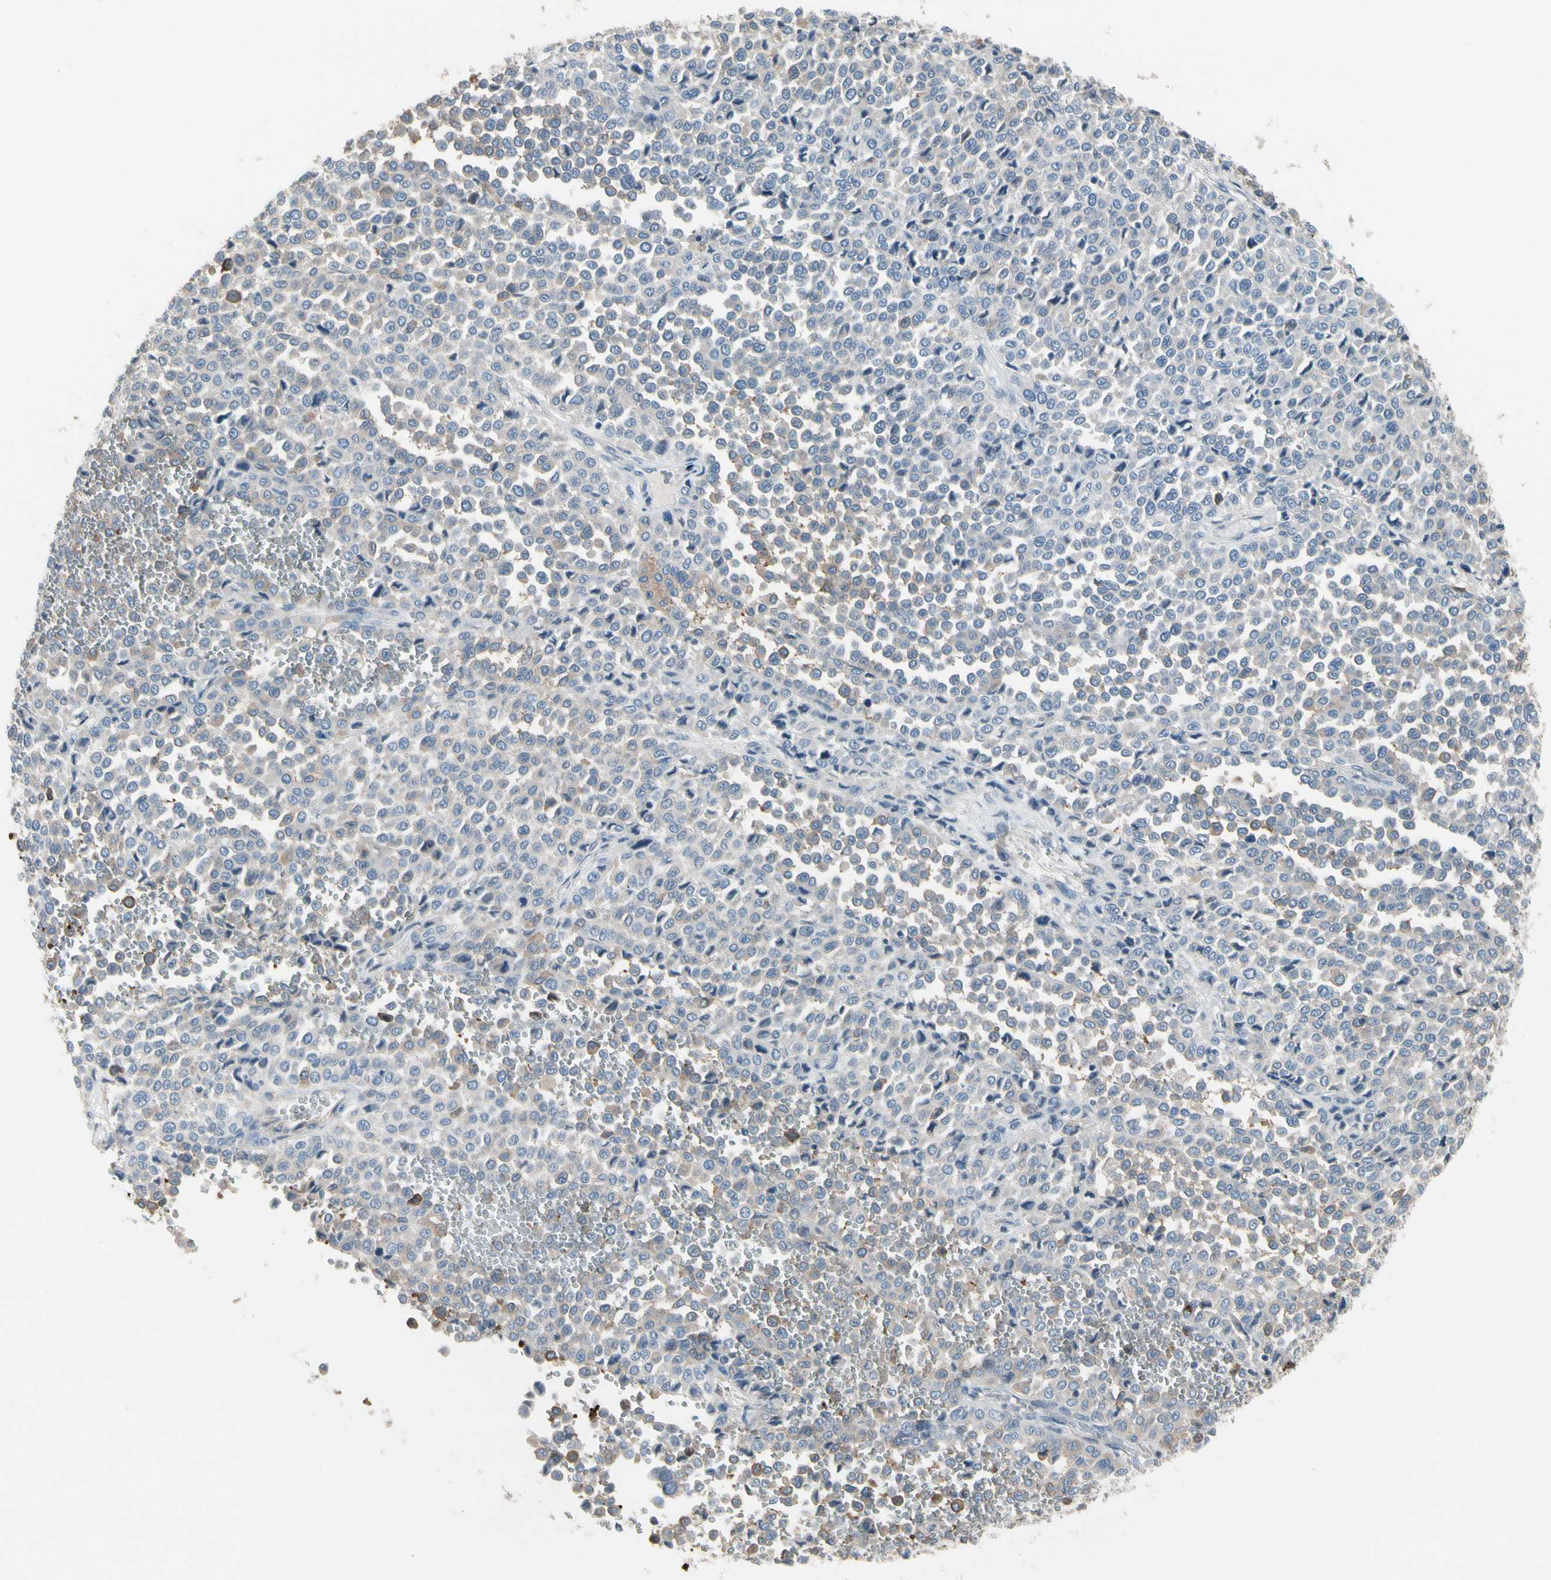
{"staining": {"intensity": "weak", "quantity": "<25%", "location": "cytoplasmic/membranous"}, "tissue": "melanoma", "cell_type": "Tumor cells", "image_type": "cancer", "snomed": [{"axis": "morphology", "description": "Malignant melanoma, Metastatic site"}, {"axis": "topography", "description": "Pancreas"}], "caption": "Tumor cells are negative for protein expression in human malignant melanoma (metastatic site).", "gene": "PIGR", "patient": {"sex": "female", "age": 30}}